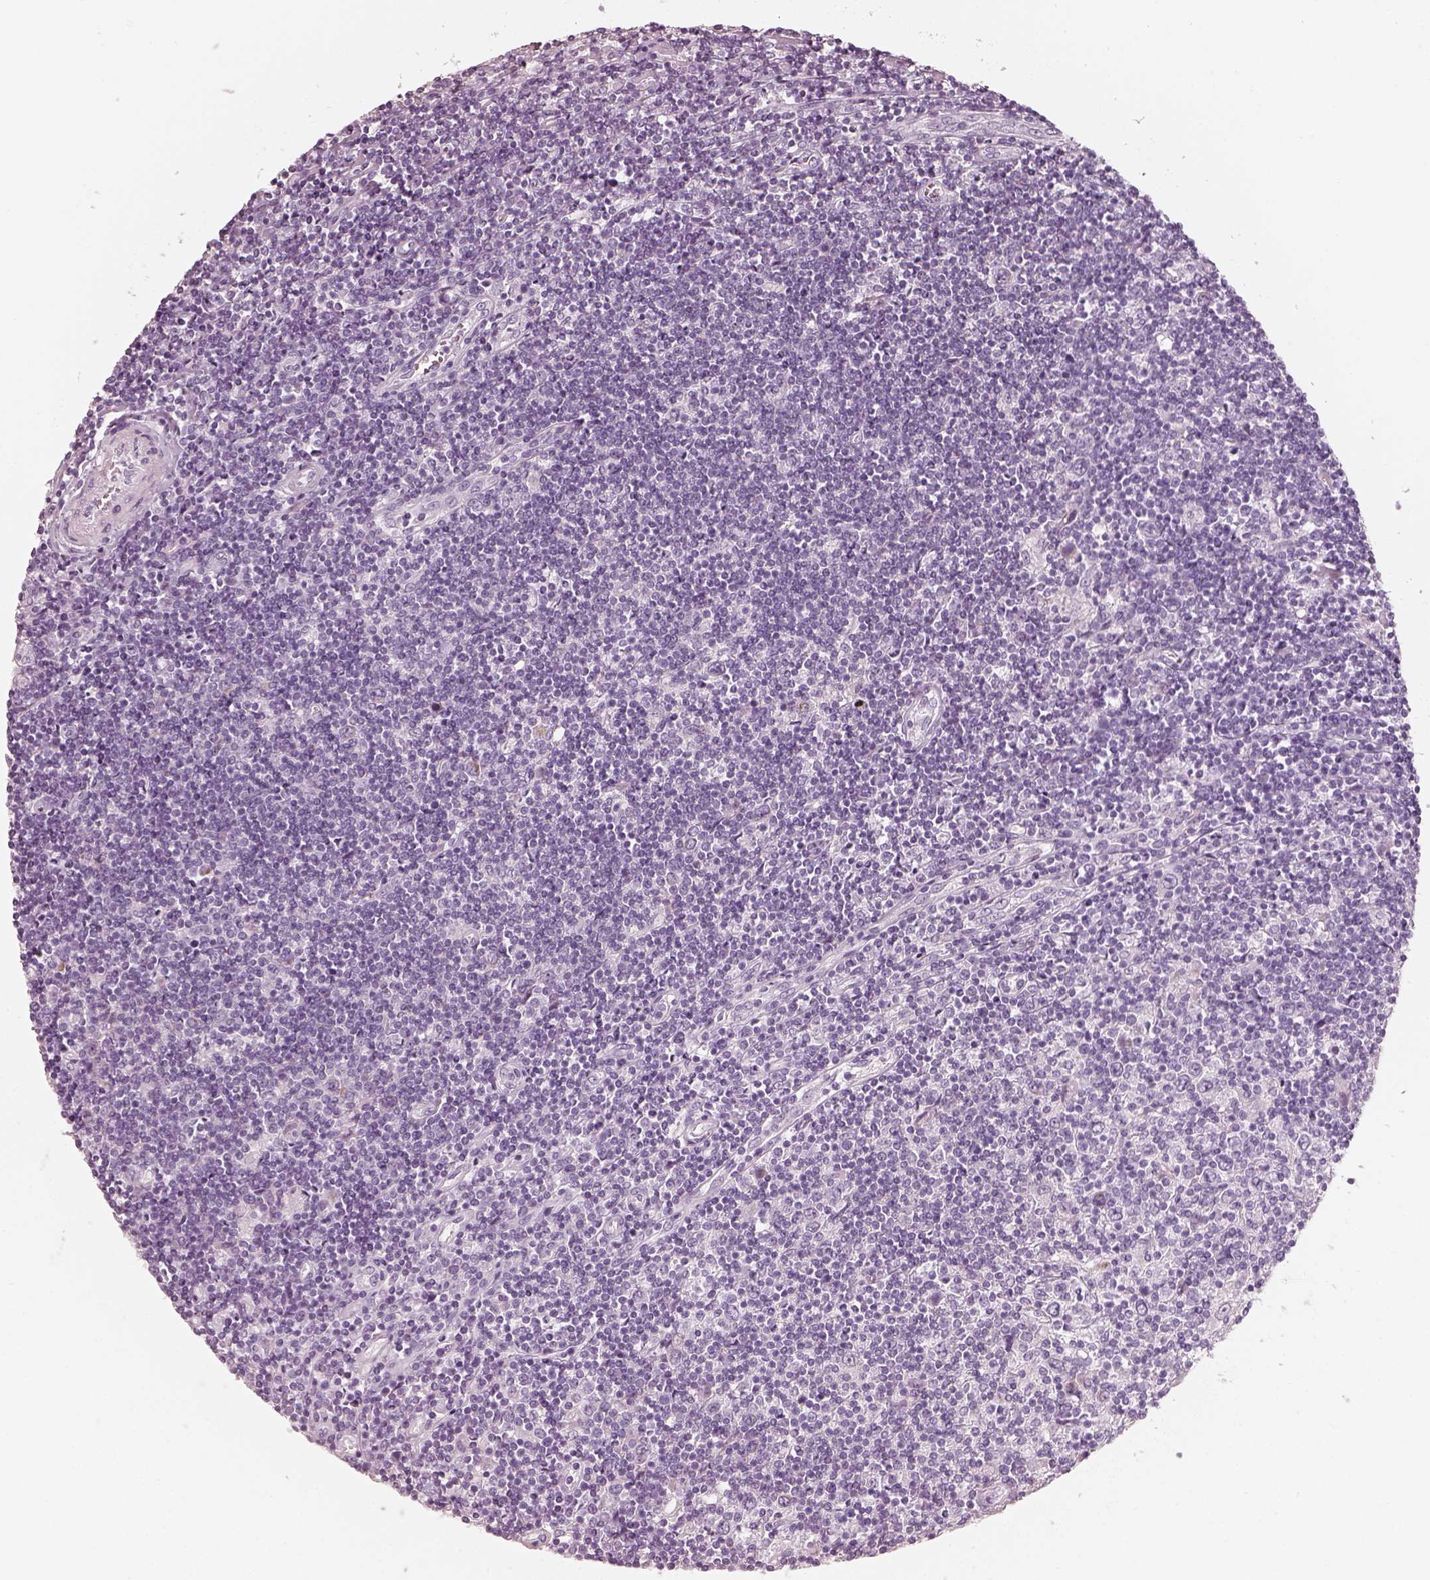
{"staining": {"intensity": "negative", "quantity": "none", "location": "none"}, "tissue": "lymphoma", "cell_type": "Tumor cells", "image_type": "cancer", "snomed": [{"axis": "morphology", "description": "Hodgkin's disease, NOS"}, {"axis": "topography", "description": "Lymph node"}], "caption": "IHC of human lymphoma shows no staining in tumor cells.", "gene": "R3HDML", "patient": {"sex": "male", "age": 40}}